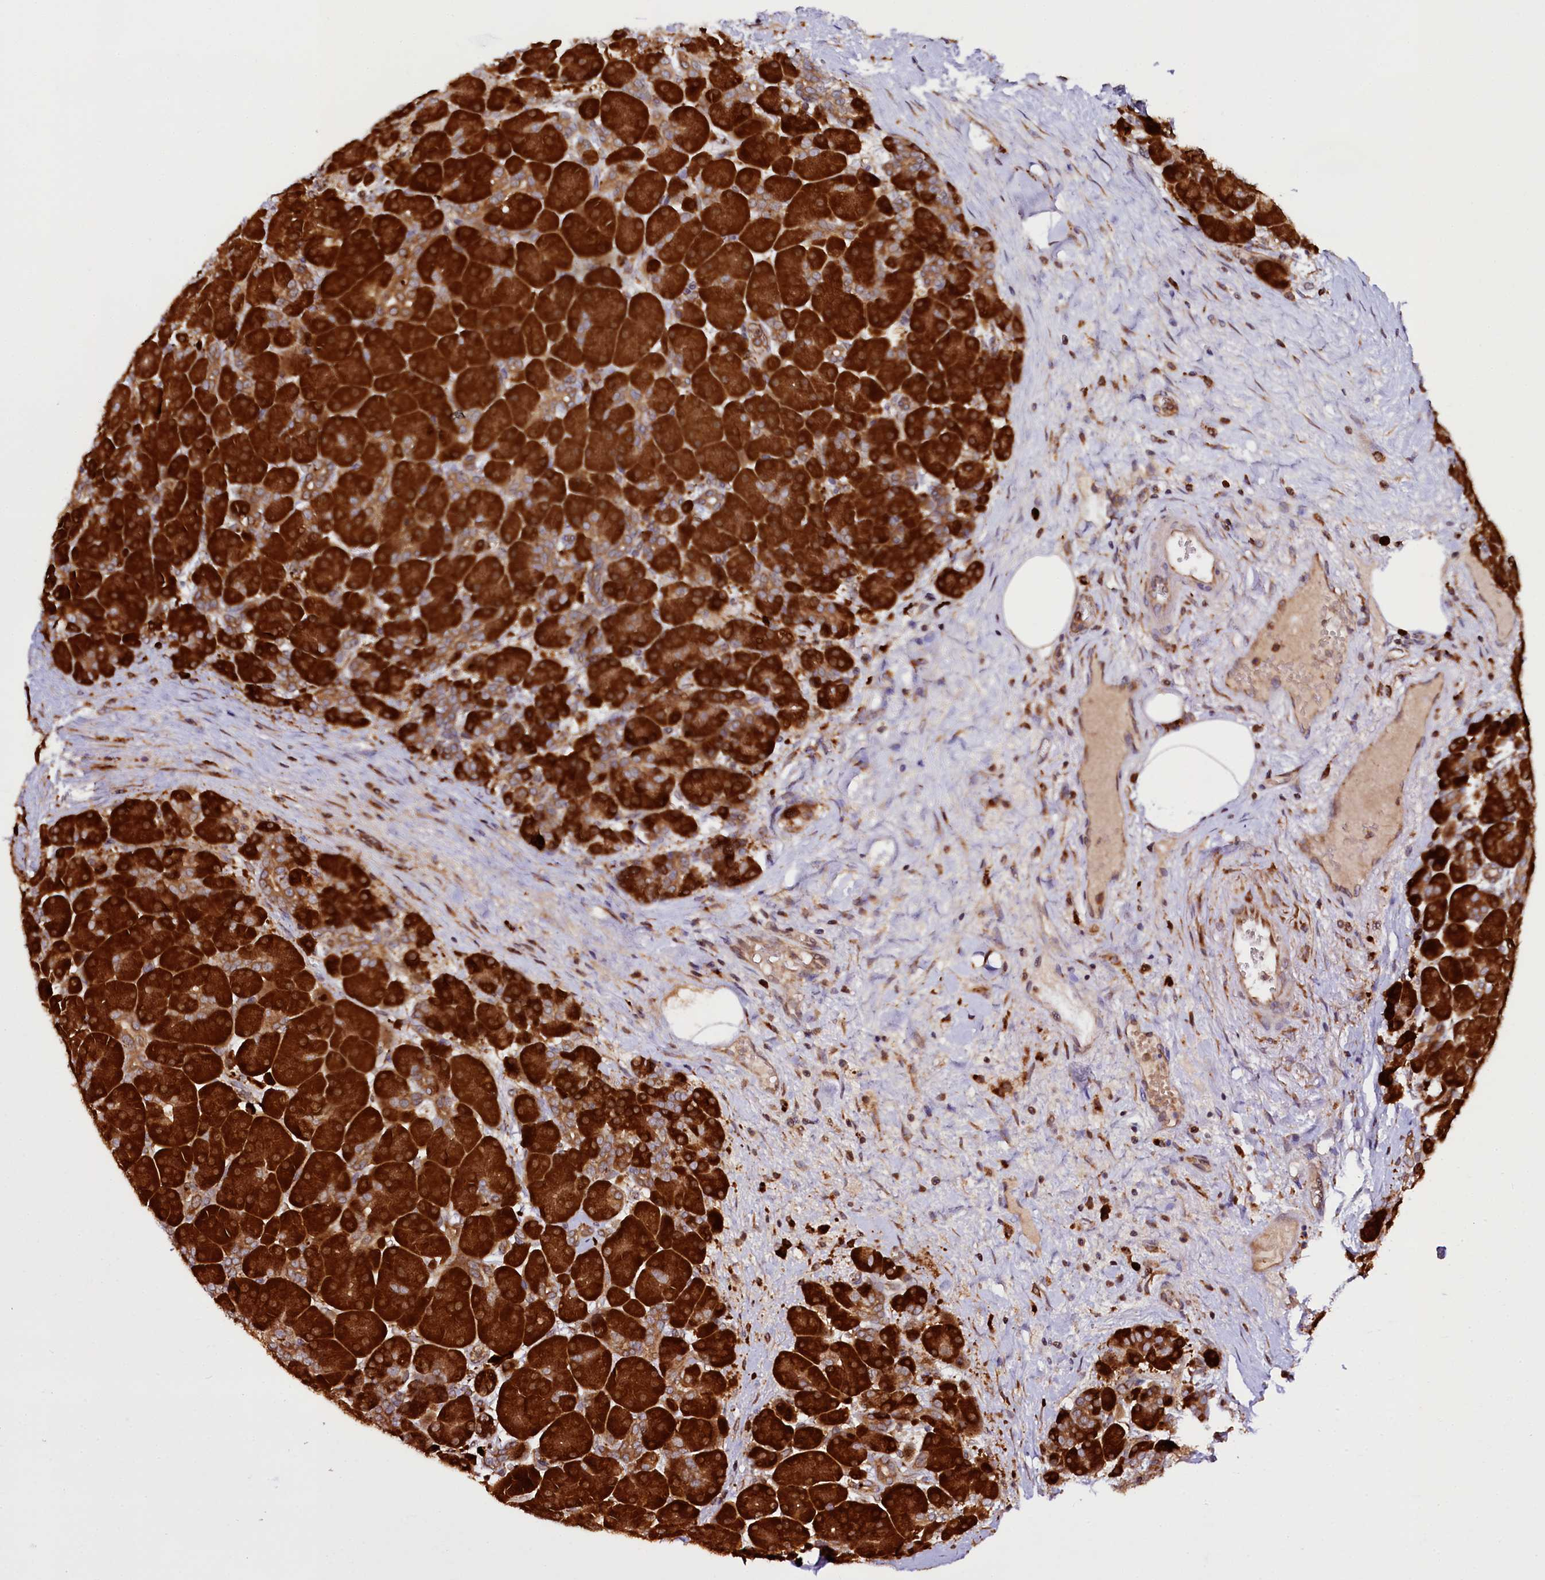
{"staining": {"intensity": "strong", "quantity": ">75%", "location": "cytoplasmic/membranous"}, "tissue": "pancreas", "cell_type": "Exocrine glandular cells", "image_type": "normal", "snomed": [{"axis": "morphology", "description": "Normal tissue, NOS"}, {"axis": "topography", "description": "Pancreas"}], "caption": "Immunohistochemical staining of unremarkable human pancreas displays high levels of strong cytoplasmic/membranous positivity in approximately >75% of exocrine glandular cells.", "gene": "UFM1", "patient": {"sex": "male", "age": 66}}